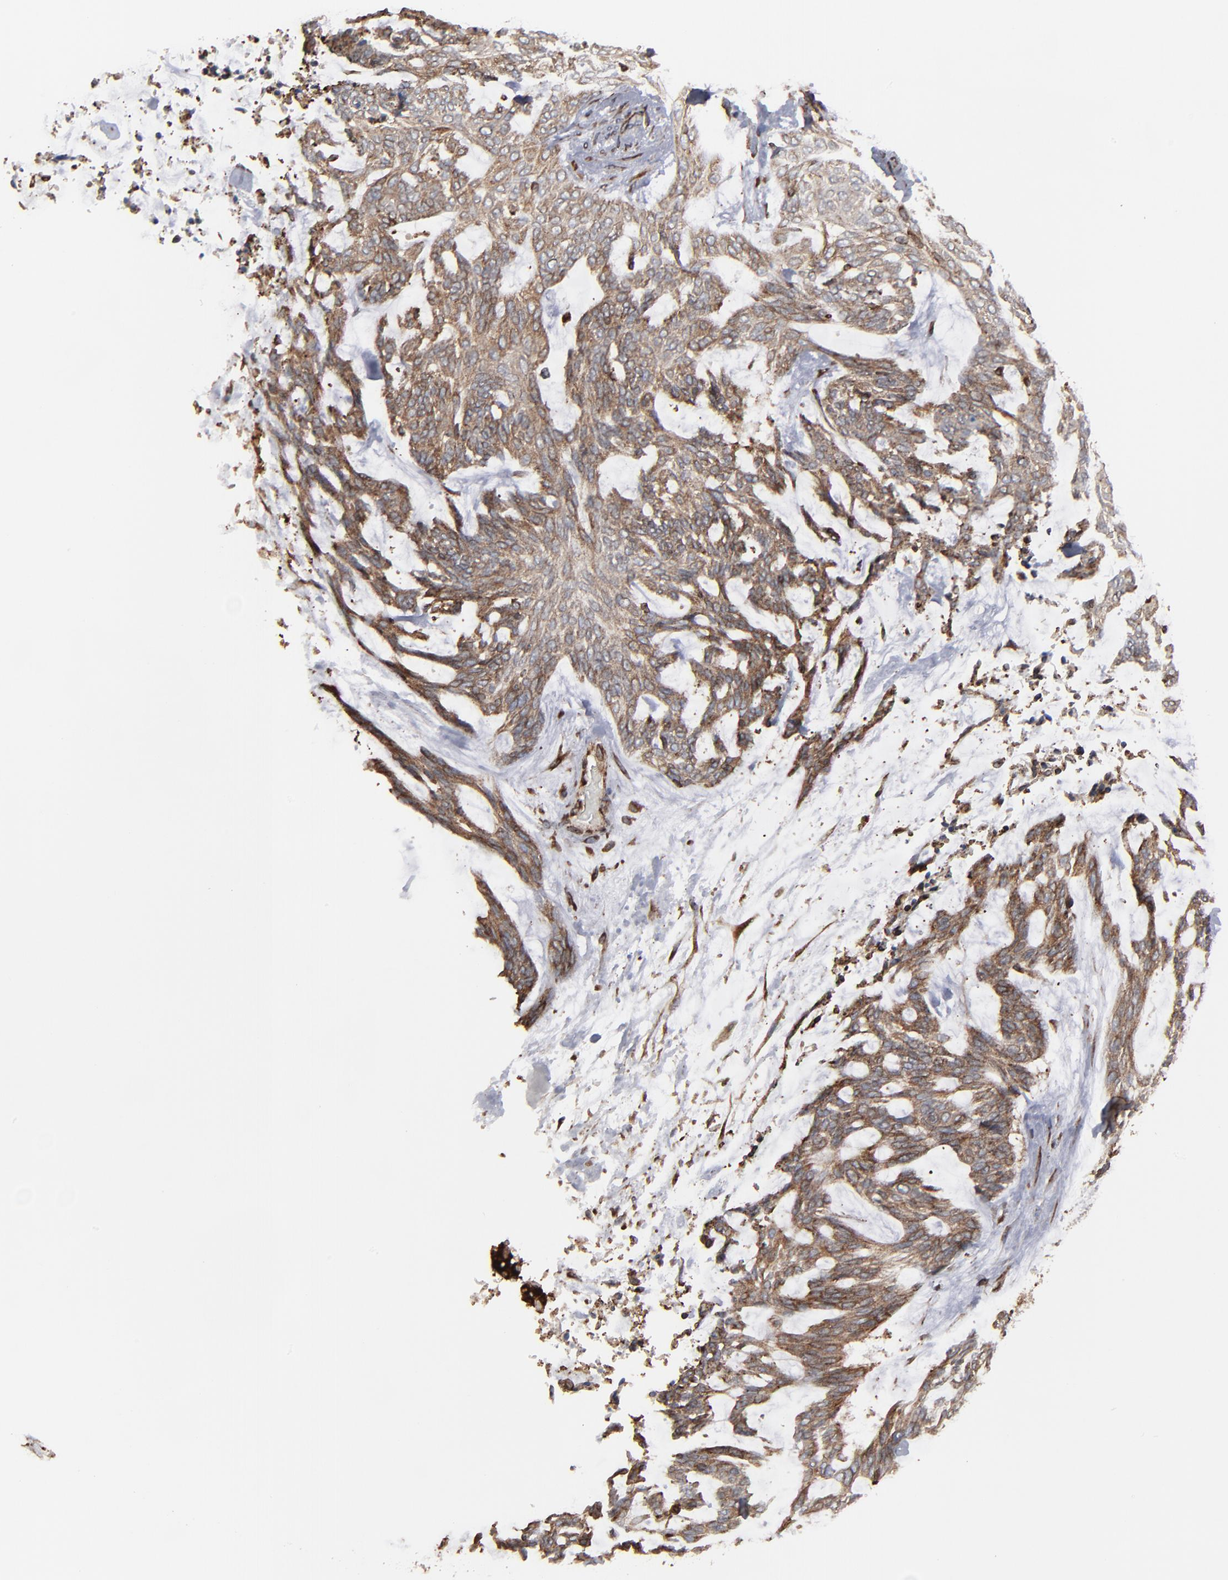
{"staining": {"intensity": "weak", "quantity": ">75%", "location": "cytoplasmic/membranous"}, "tissue": "skin cancer", "cell_type": "Tumor cells", "image_type": "cancer", "snomed": [{"axis": "morphology", "description": "Normal tissue, NOS"}, {"axis": "morphology", "description": "Basal cell carcinoma"}, {"axis": "topography", "description": "Skin"}], "caption": "Skin cancer (basal cell carcinoma) stained with a protein marker displays weak staining in tumor cells.", "gene": "CNIH1", "patient": {"sex": "female", "age": 71}}